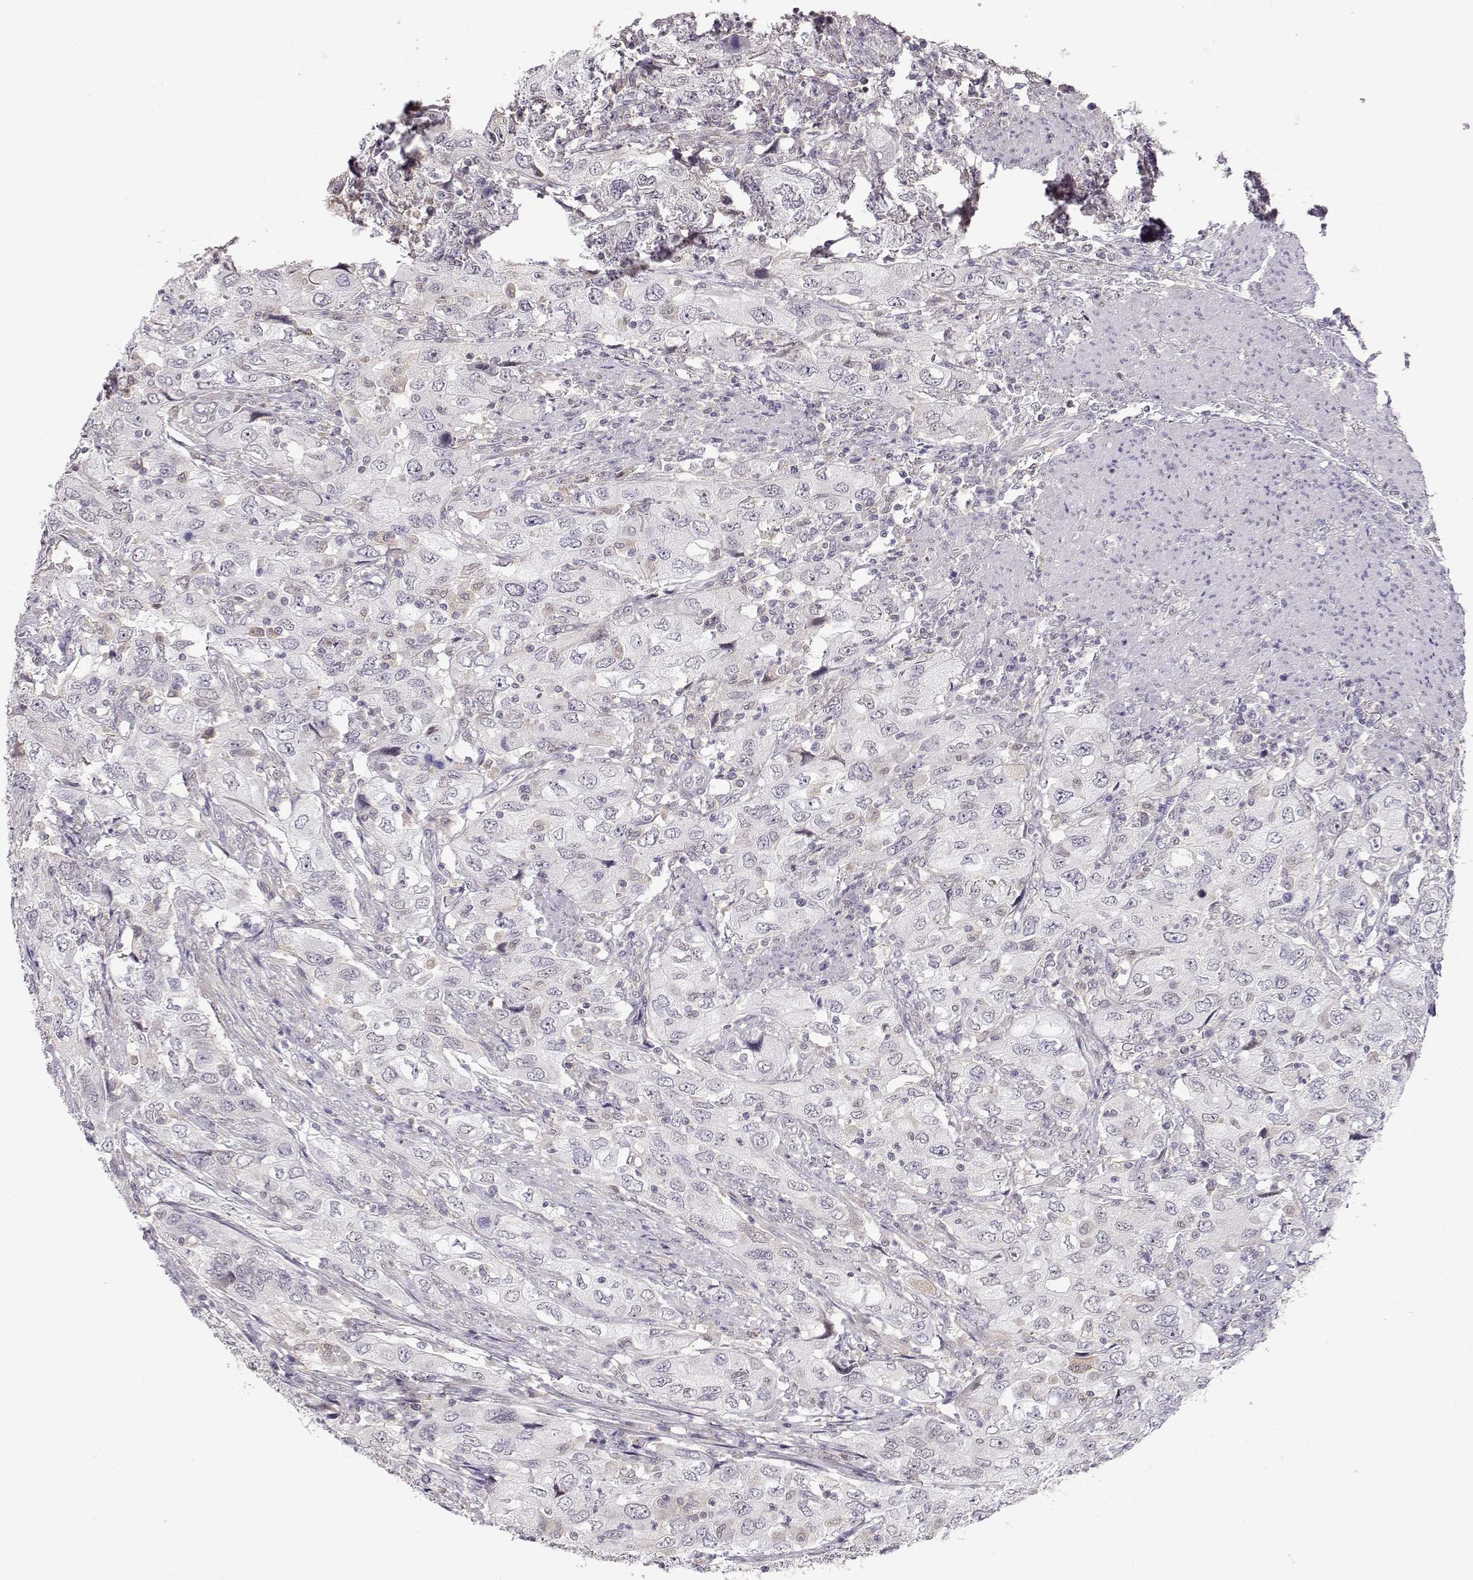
{"staining": {"intensity": "negative", "quantity": "none", "location": "none"}, "tissue": "urothelial cancer", "cell_type": "Tumor cells", "image_type": "cancer", "snomed": [{"axis": "morphology", "description": "Urothelial carcinoma, High grade"}, {"axis": "topography", "description": "Urinary bladder"}], "caption": "Photomicrograph shows no protein expression in tumor cells of high-grade urothelial carcinoma tissue.", "gene": "TEPP", "patient": {"sex": "male", "age": 76}}